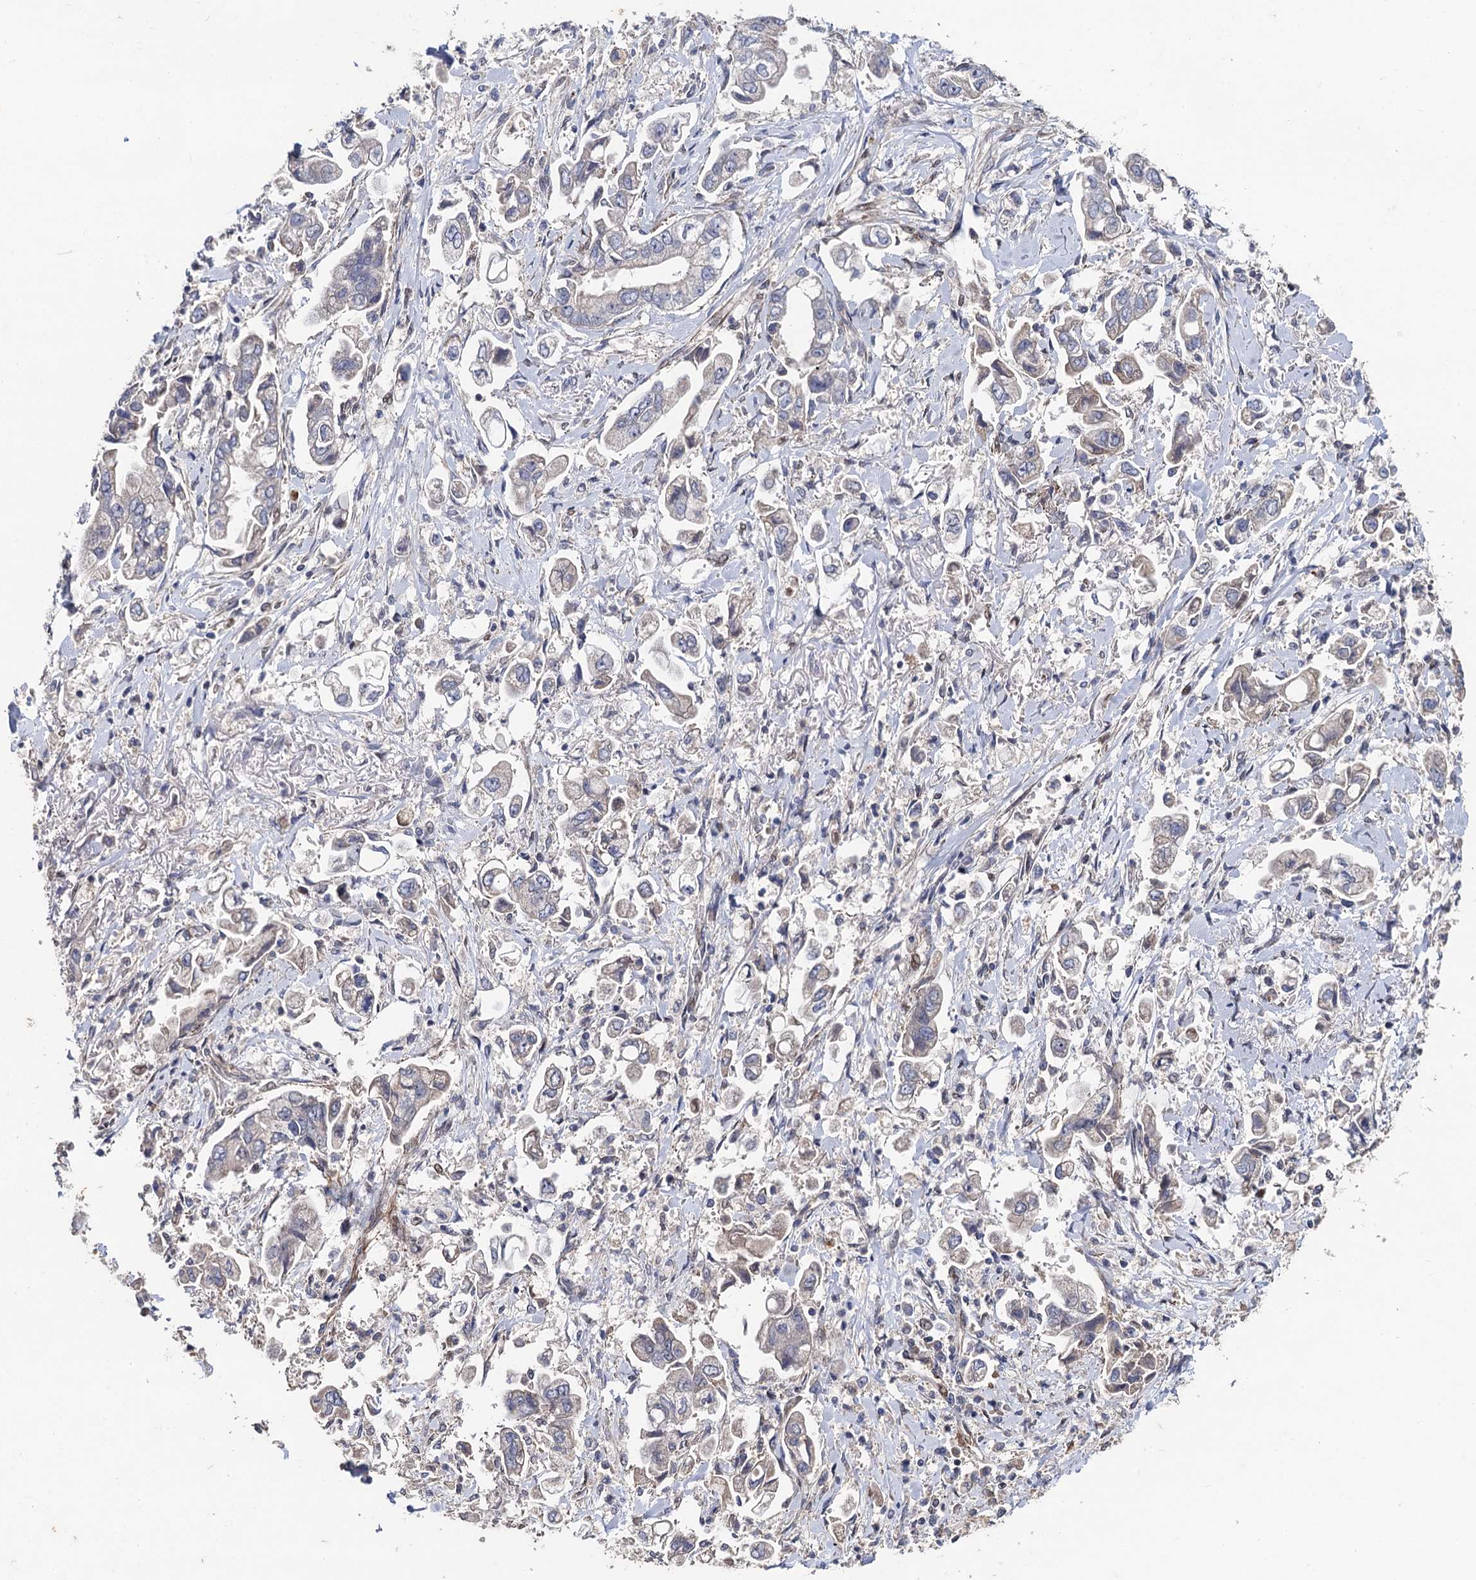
{"staining": {"intensity": "negative", "quantity": "none", "location": "none"}, "tissue": "stomach cancer", "cell_type": "Tumor cells", "image_type": "cancer", "snomed": [{"axis": "morphology", "description": "Adenocarcinoma, NOS"}, {"axis": "topography", "description": "Stomach"}], "caption": "IHC of stomach cancer (adenocarcinoma) demonstrates no positivity in tumor cells.", "gene": "PPTC7", "patient": {"sex": "male", "age": 62}}